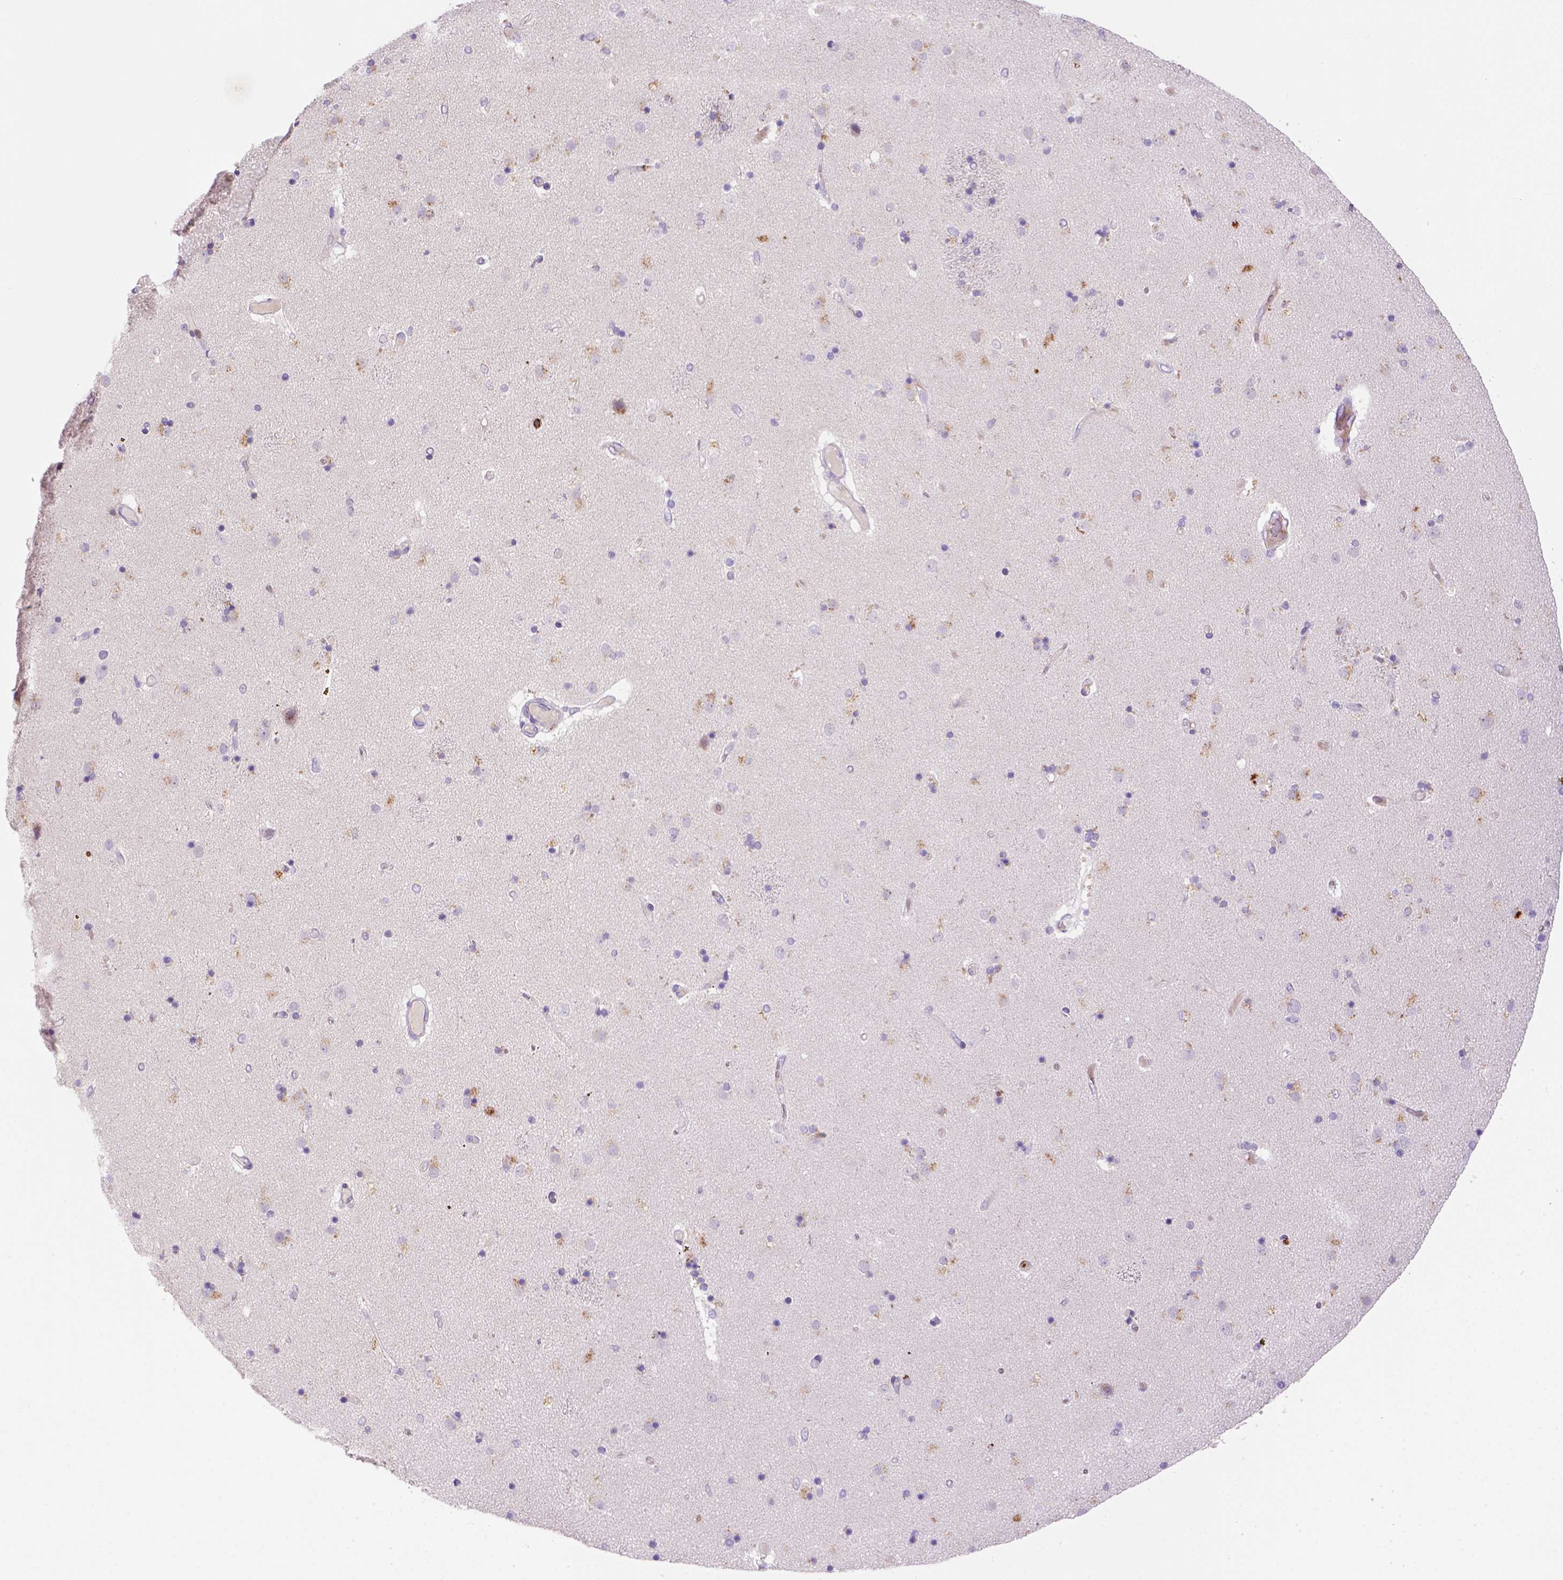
{"staining": {"intensity": "negative", "quantity": "none", "location": "none"}, "tissue": "caudate", "cell_type": "Glial cells", "image_type": "normal", "snomed": [{"axis": "morphology", "description": "Normal tissue, NOS"}, {"axis": "topography", "description": "Lateral ventricle wall"}], "caption": "Immunohistochemical staining of benign caudate shows no significant positivity in glial cells.", "gene": "CD3E", "patient": {"sex": "female", "age": 71}}